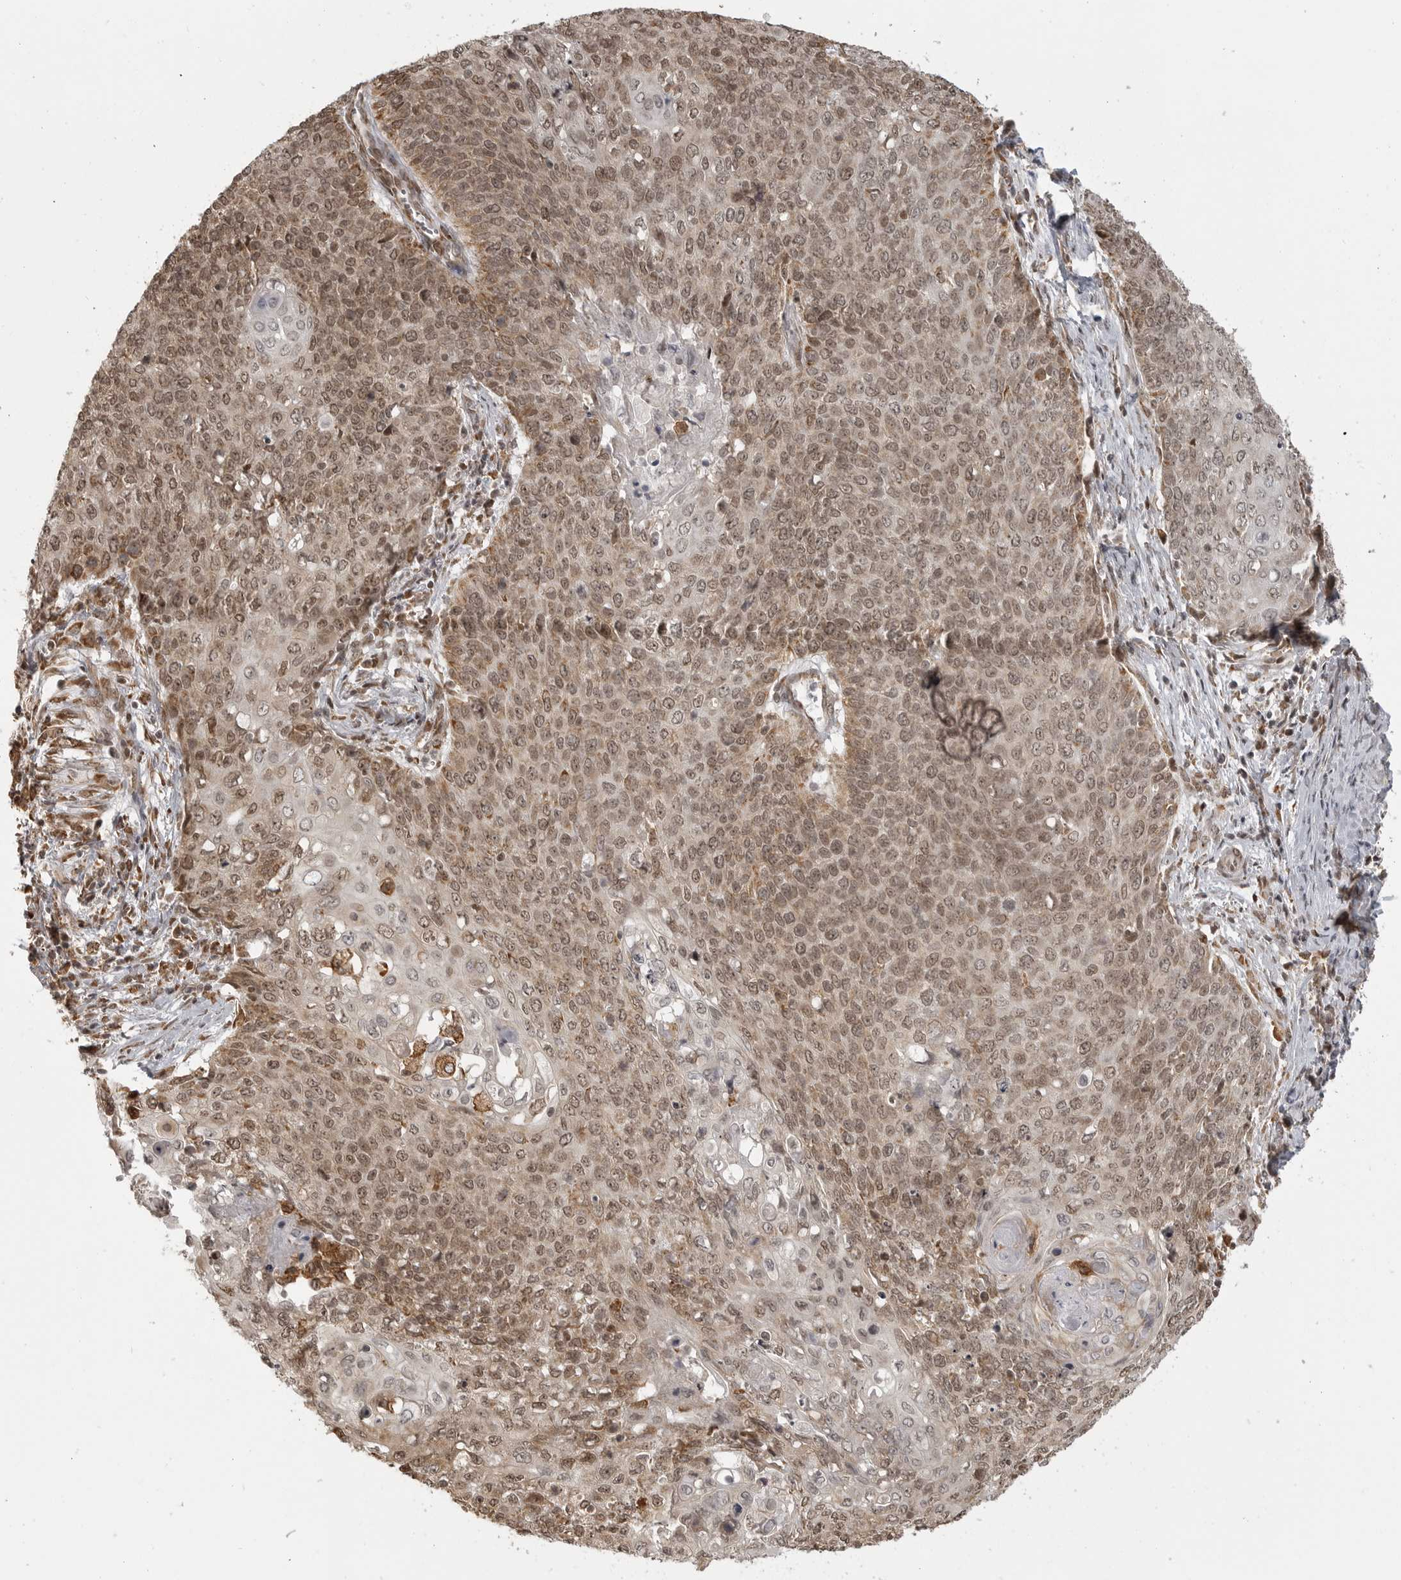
{"staining": {"intensity": "weak", "quantity": ">75%", "location": "nuclear"}, "tissue": "cervical cancer", "cell_type": "Tumor cells", "image_type": "cancer", "snomed": [{"axis": "morphology", "description": "Squamous cell carcinoma, NOS"}, {"axis": "topography", "description": "Cervix"}], "caption": "About >75% of tumor cells in human squamous cell carcinoma (cervical) display weak nuclear protein positivity as visualized by brown immunohistochemical staining.", "gene": "ISG20L2", "patient": {"sex": "female", "age": 39}}